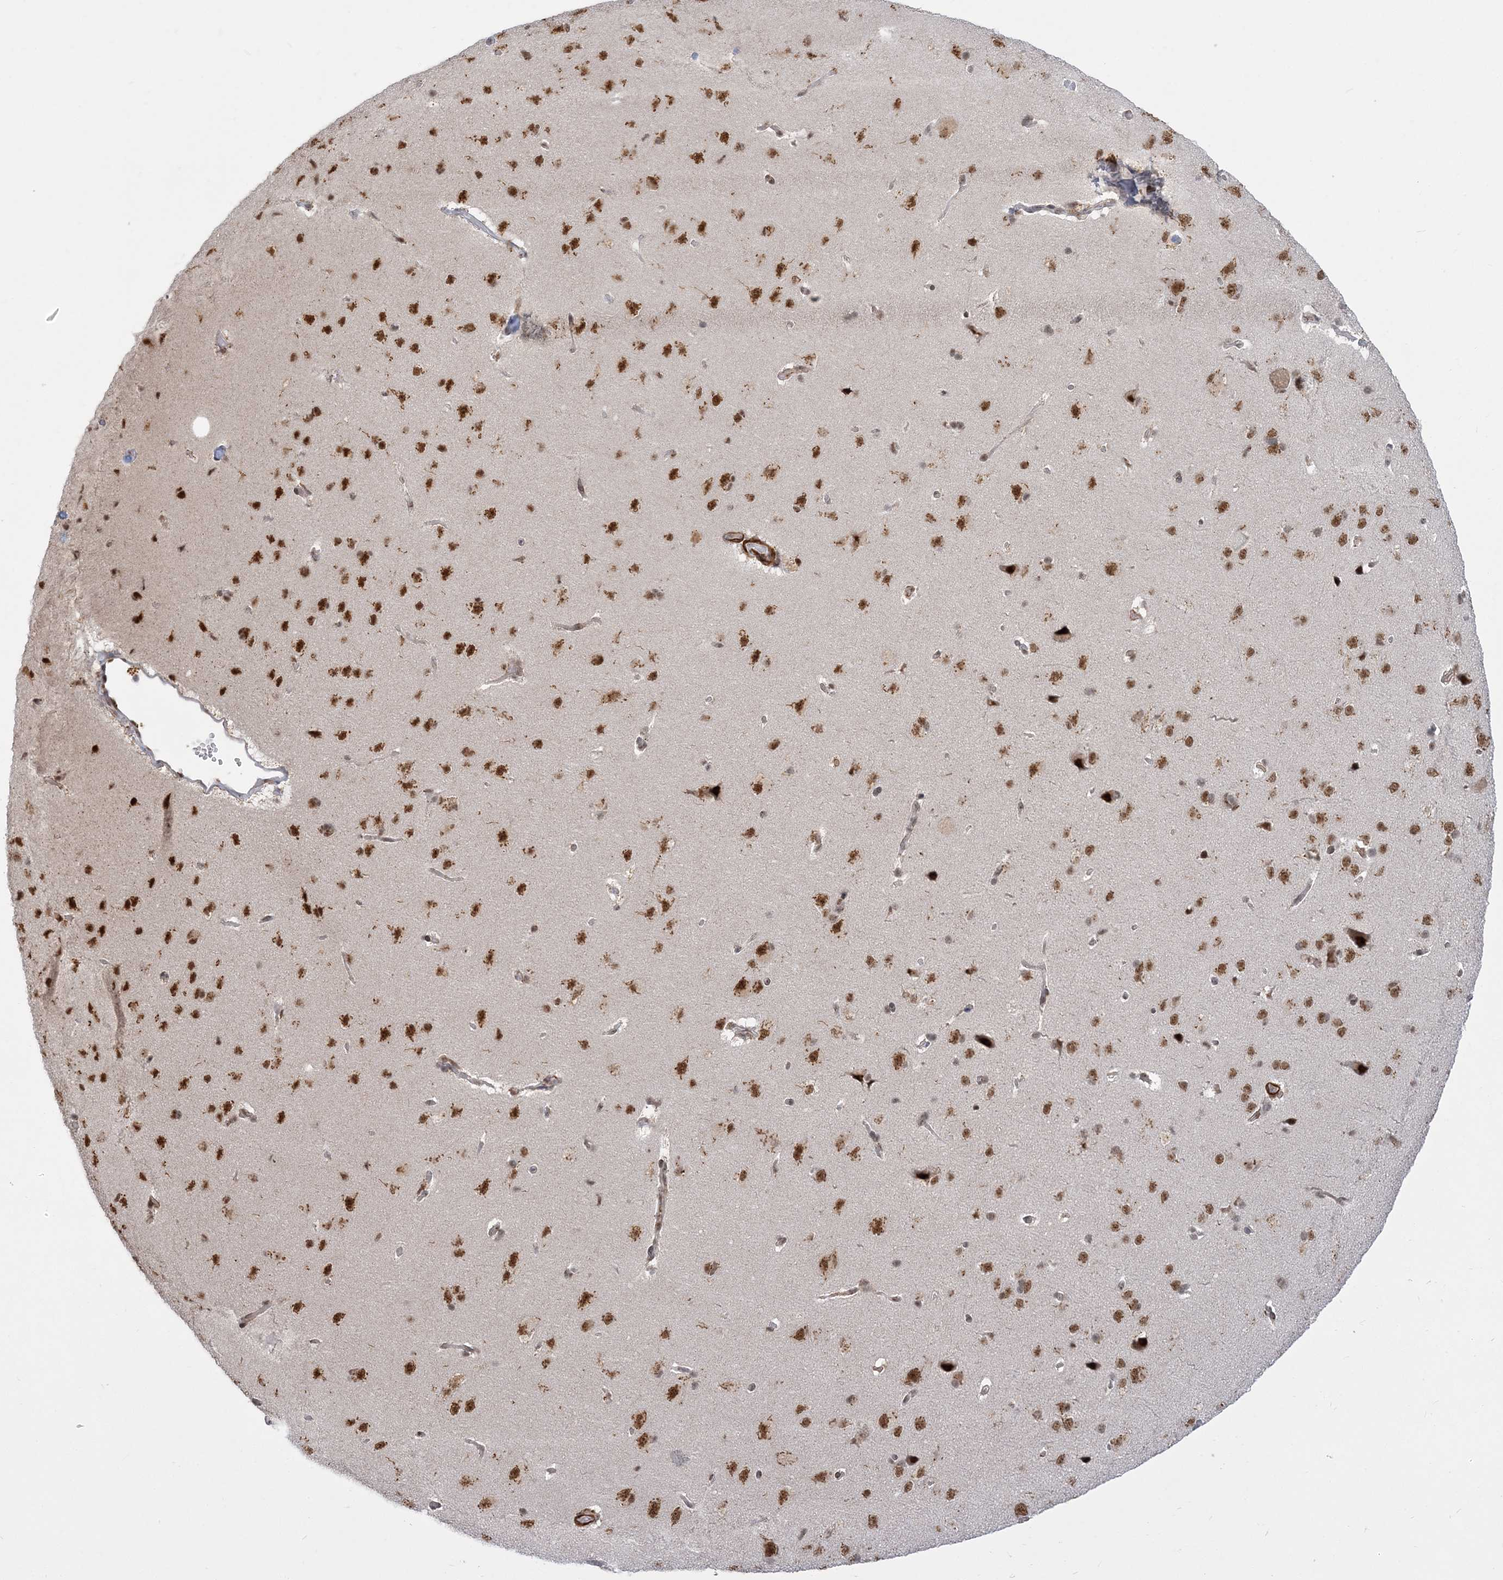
{"staining": {"intensity": "negative", "quantity": "none", "location": "none"}, "tissue": "cerebral cortex", "cell_type": "Endothelial cells", "image_type": "normal", "snomed": [{"axis": "morphology", "description": "Normal tissue, NOS"}, {"axis": "topography", "description": "Cerebral cortex"}], "caption": "This is an IHC image of normal human cerebral cortex. There is no expression in endothelial cells.", "gene": "PLRG1", "patient": {"sex": "male", "age": 62}}